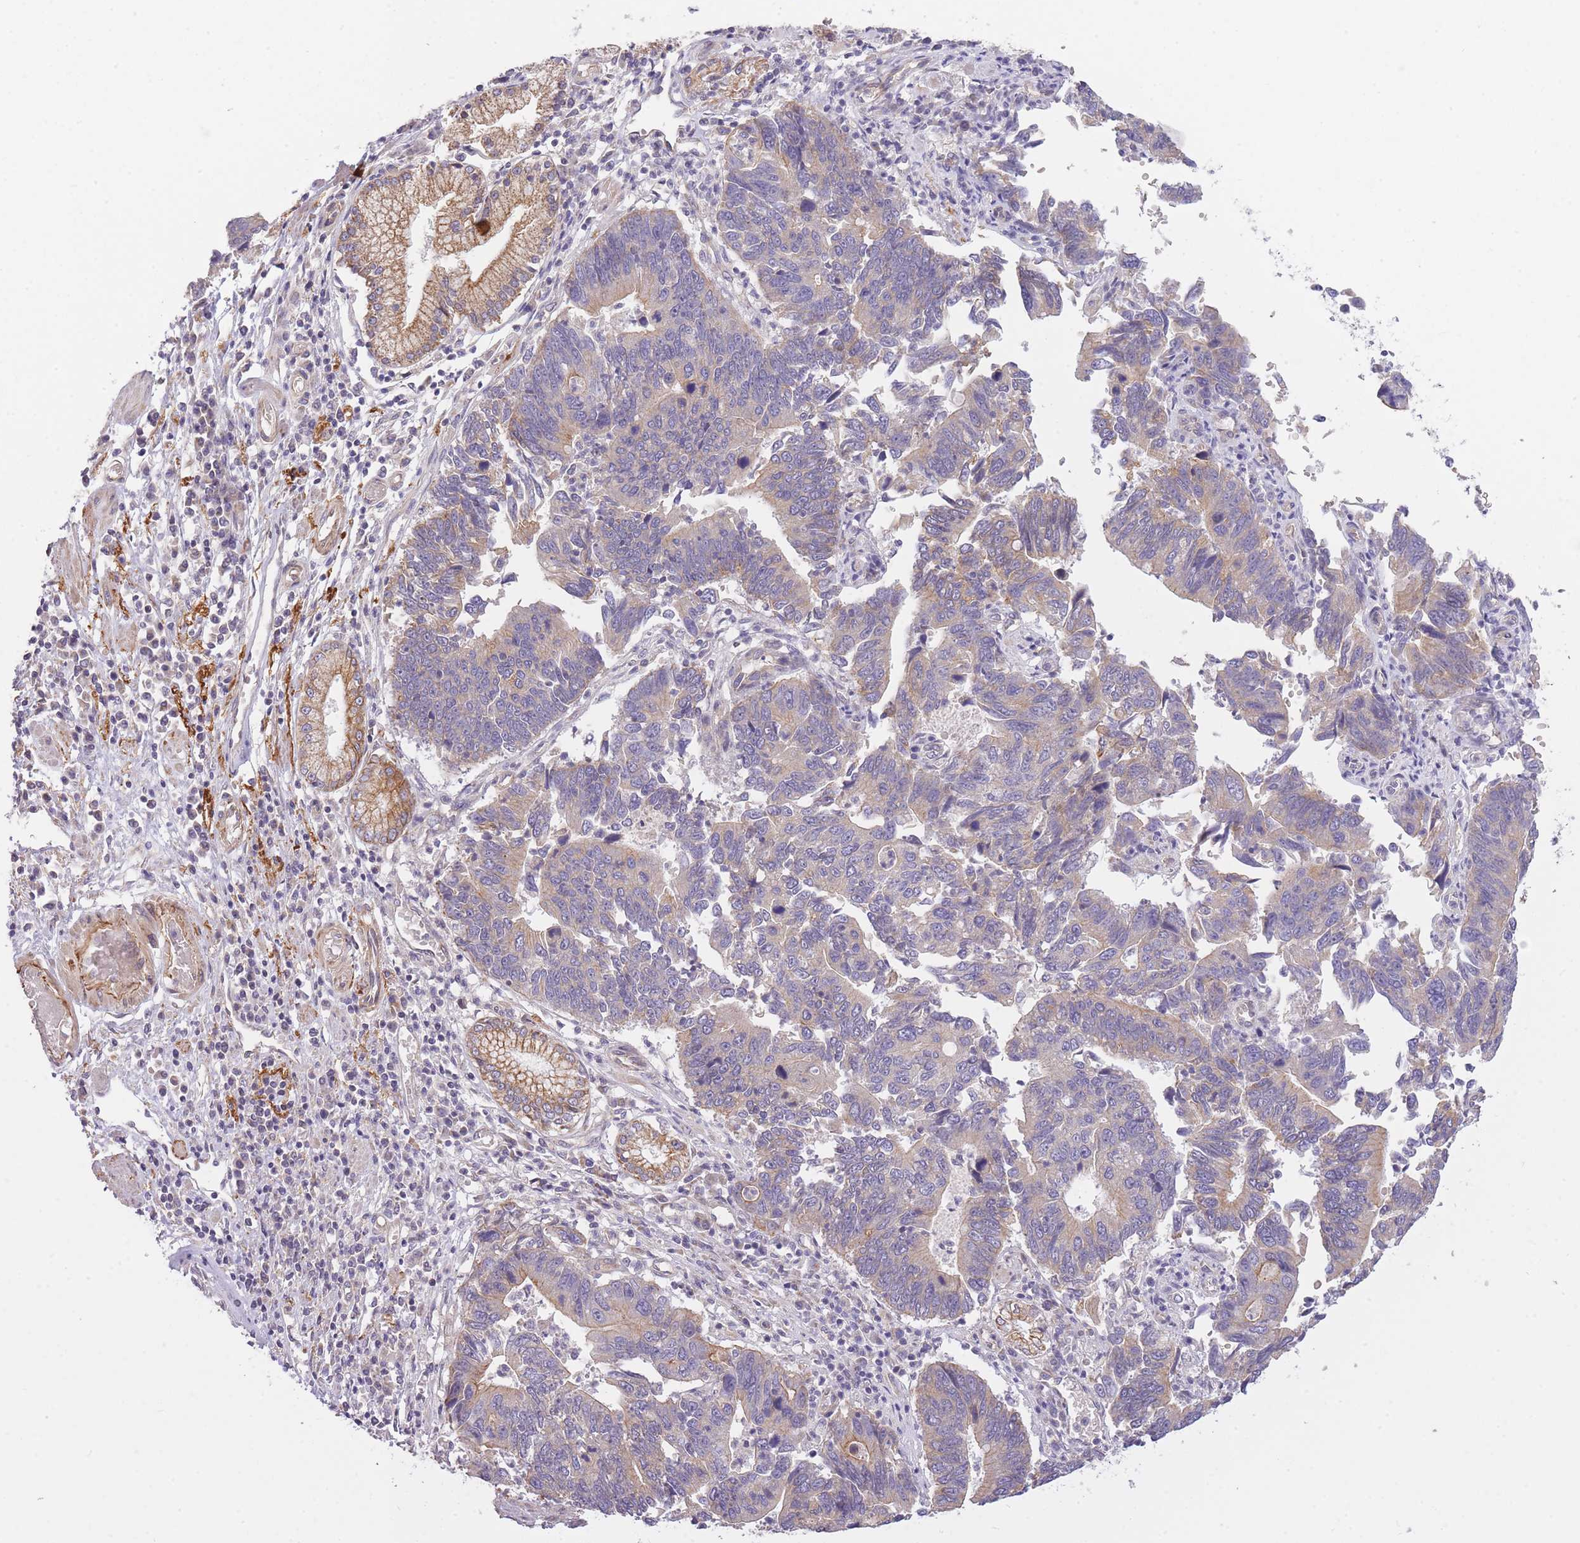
{"staining": {"intensity": "moderate", "quantity": "<25%", "location": "cytoplasmic/membranous"}, "tissue": "stomach cancer", "cell_type": "Tumor cells", "image_type": "cancer", "snomed": [{"axis": "morphology", "description": "Adenocarcinoma, NOS"}, {"axis": "topography", "description": "Stomach"}], "caption": "Stomach cancer (adenocarcinoma) tissue shows moderate cytoplasmic/membranous positivity in about <25% of tumor cells", "gene": "REV1", "patient": {"sex": "male", "age": 59}}